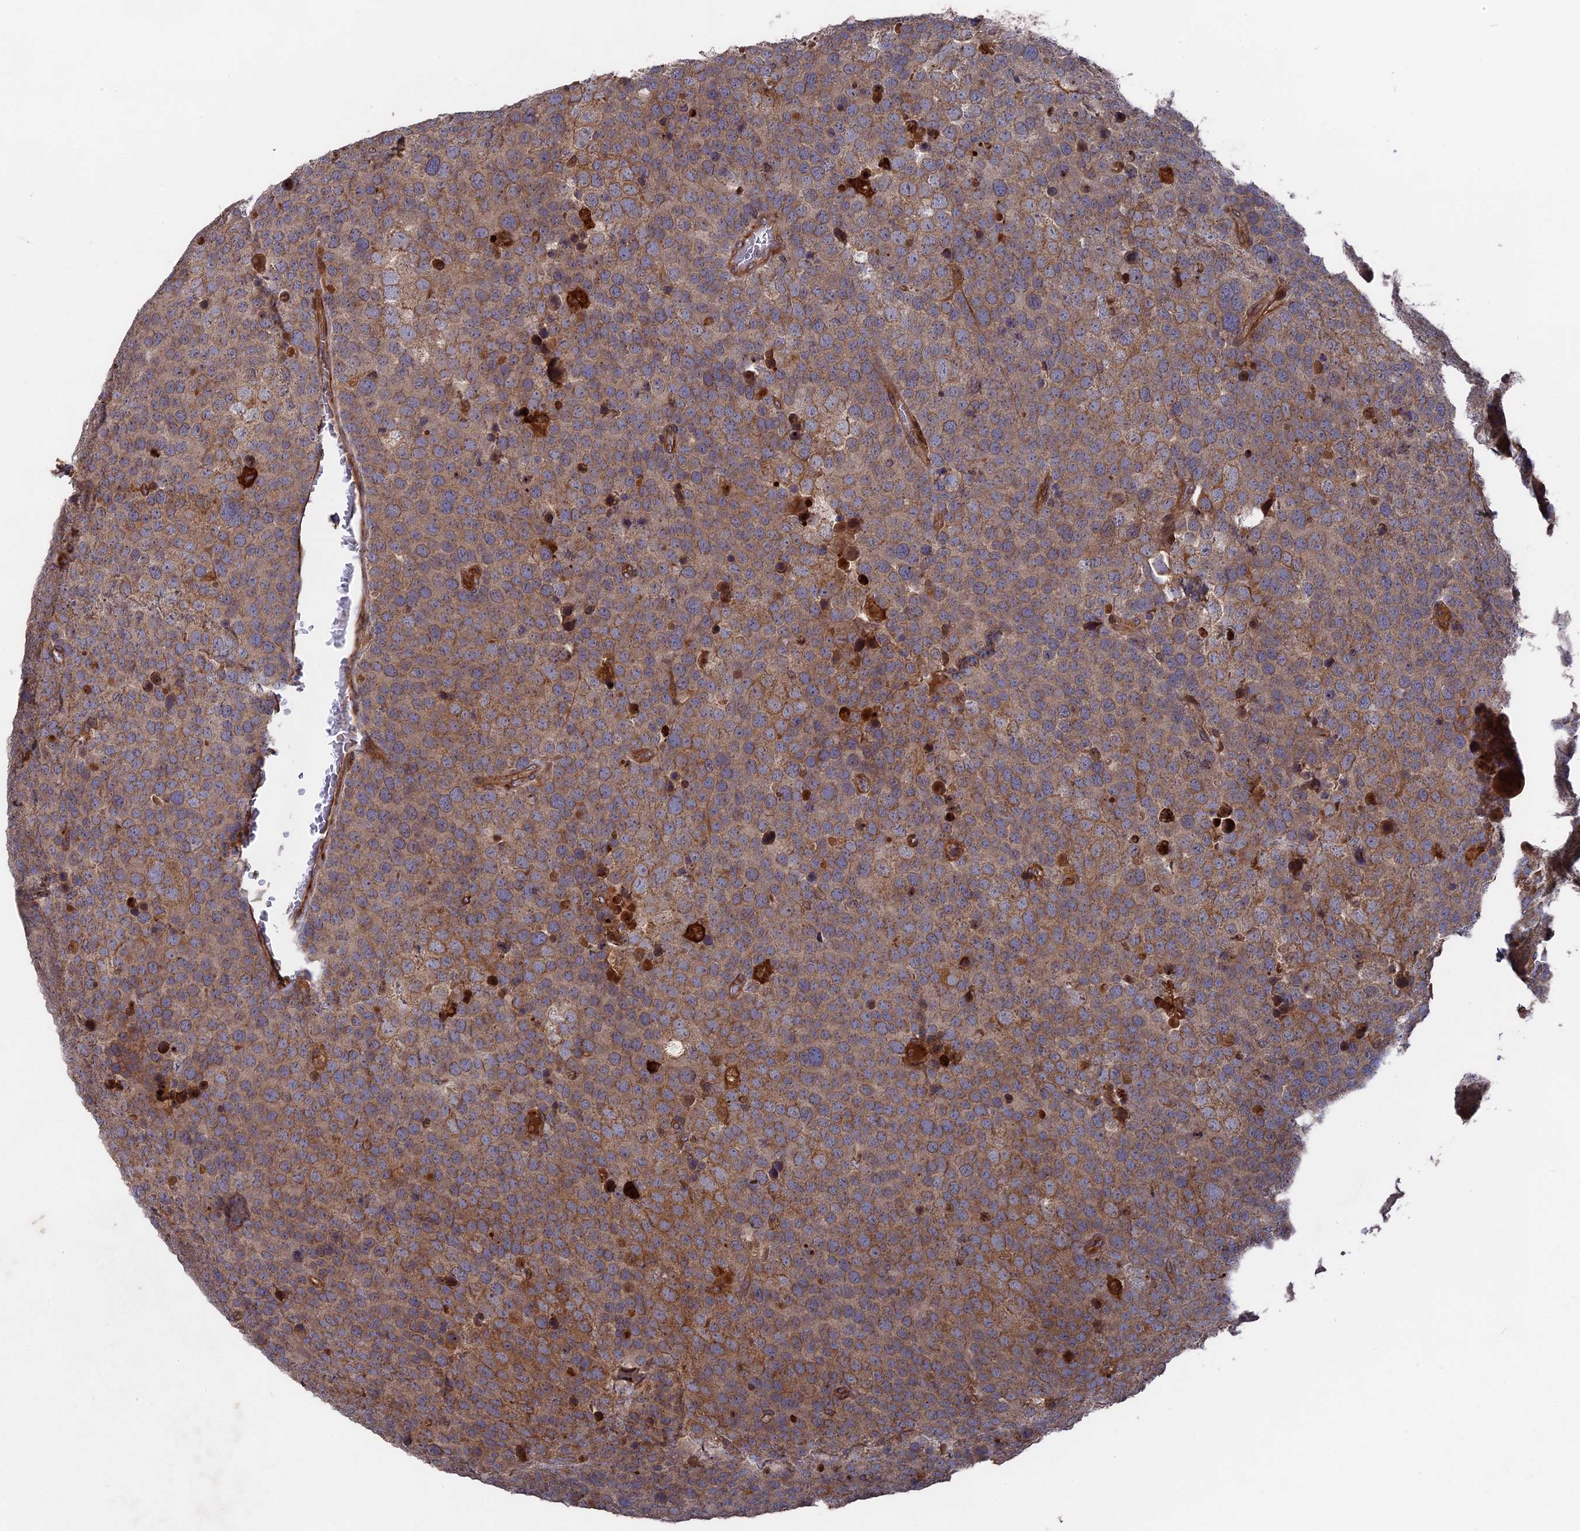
{"staining": {"intensity": "moderate", "quantity": ">75%", "location": "cytoplasmic/membranous"}, "tissue": "testis cancer", "cell_type": "Tumor cells", "image_type": "cancer", "snomed": [{"axis": "morphology", "description": "Seminoma, NOS"}, {"axis": "topography", "description": "Testis"}], "caption": "An image showing moderate cytoplasmic/membranous staining in approximately >75% of tumor cells in testis cancer (seminoma), as visualized by brown immunohistochemical staining.", "gene": "DEF8", "patient": {"sex": "male", "age": 71}}